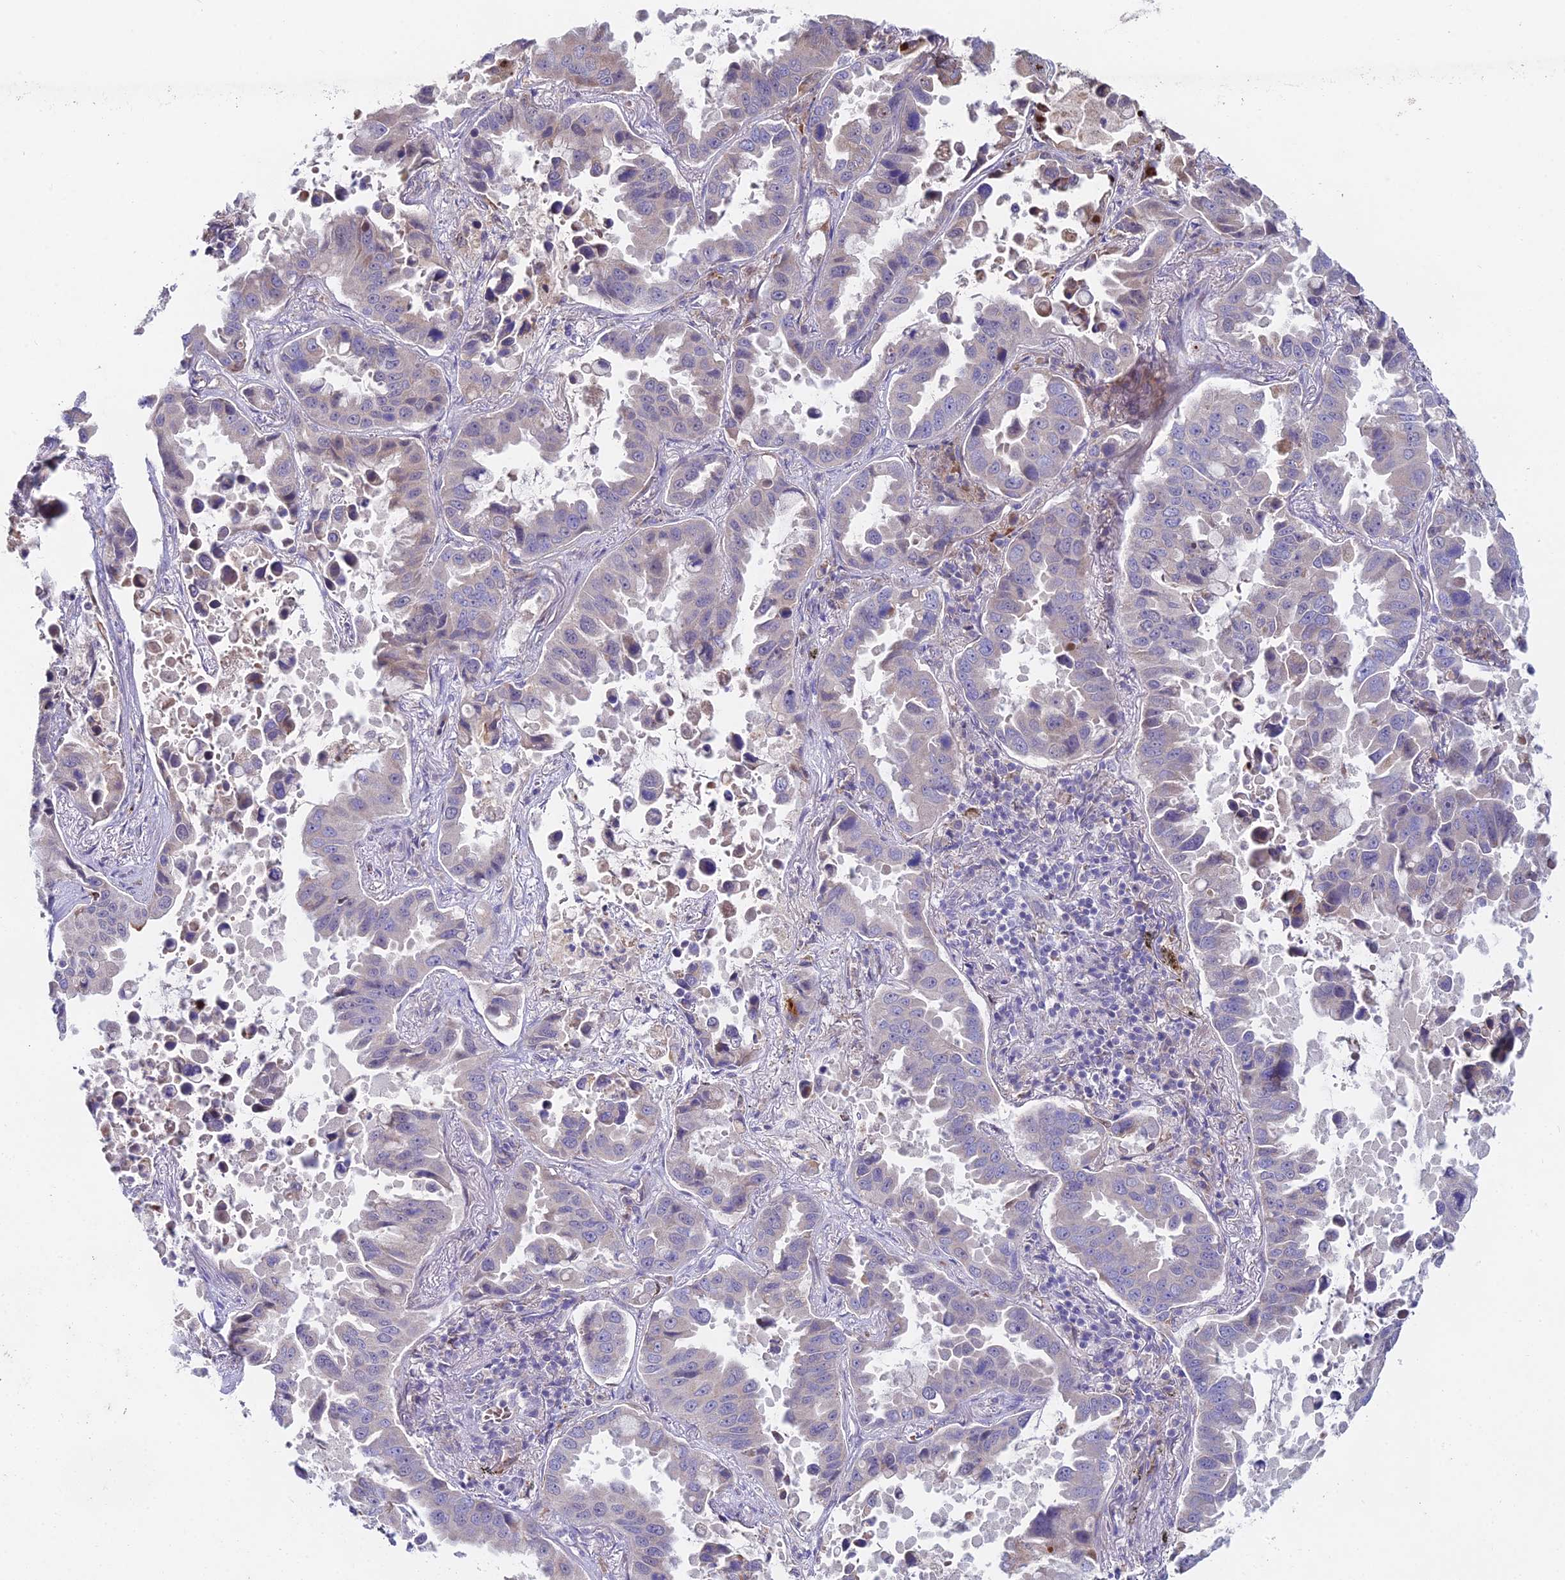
{"staining": {"intensity": "strong", "quantity": "25%-75%", "location": "cytoplasmic/membranous"}, "tissue": "lung cancer", "cell_type": "Tumor cells", "image_type": "cancer", "snomed": [{"axis": "morphology", "description": "Adenocarcinoma, NOS"}, {"axis": "topography", "description": "Lung"}], "caption": "Strong cytoplasmic/membranous protein staining is appreciated in approximately 25%-75% of tumor cells in lung cancer (adenocarcinoma).", "gene": "WDR43", "patient": {"sex": "male", "age": 64}}